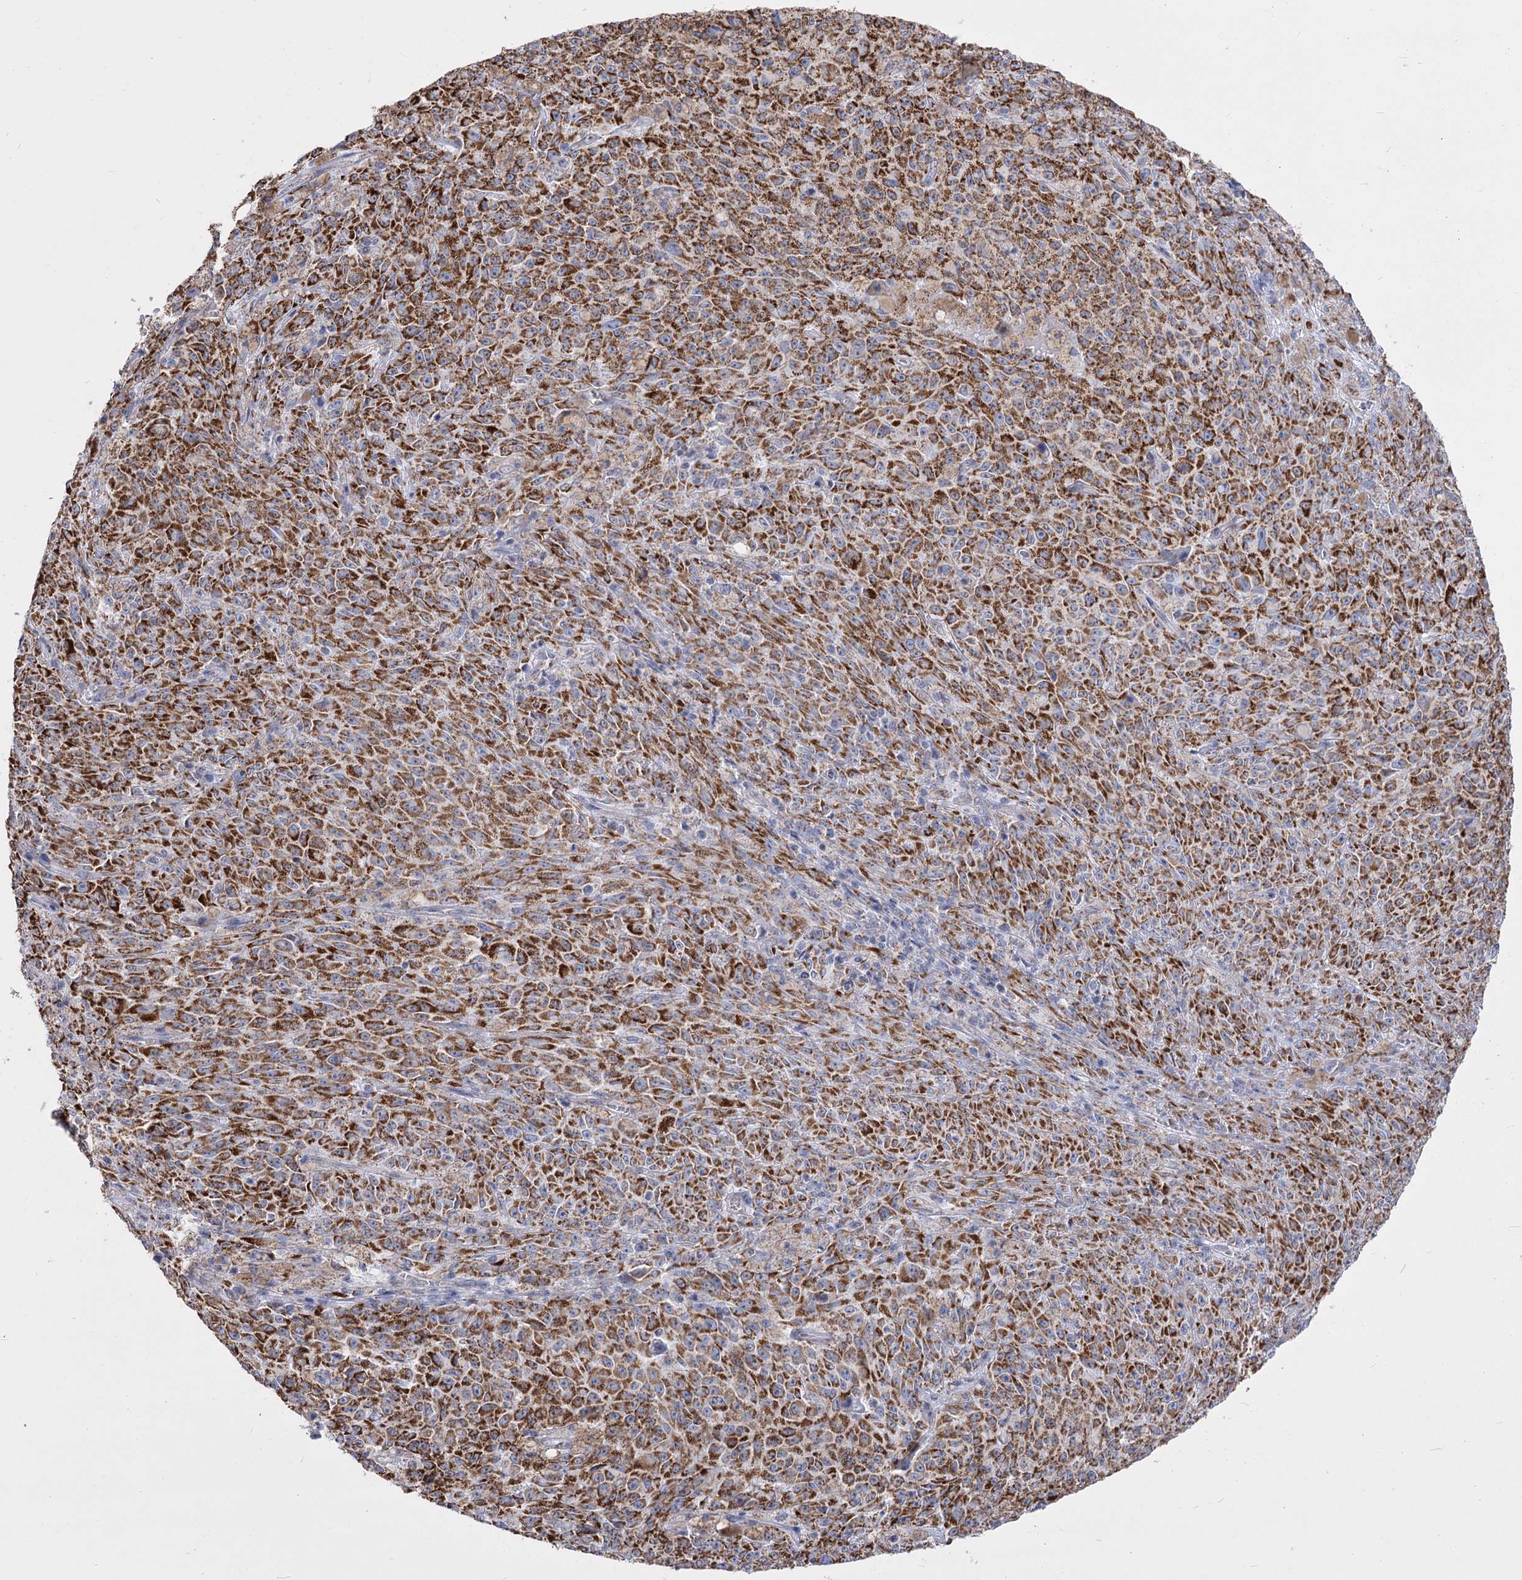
{"staining": {"intensity": "strong", "quantity": ">75%", "location": "cytoplasmic/membranous"}, "tissue": "melanoma", "cell_type": "Tumor cells", "image_type": "cancer", "snomed": [{"axis": "morphology", "description": "Malignant melanoma, NOS"}, {"axis": "topography", "description": "Skin"}], "caption": "This is an image of IHC staining of malignant melanoma, which shows strong expression in the cytoplasmic/membranous of tumor cells.", "gene": "PDHB", "patient": {"sex": "female", "age": 82}}